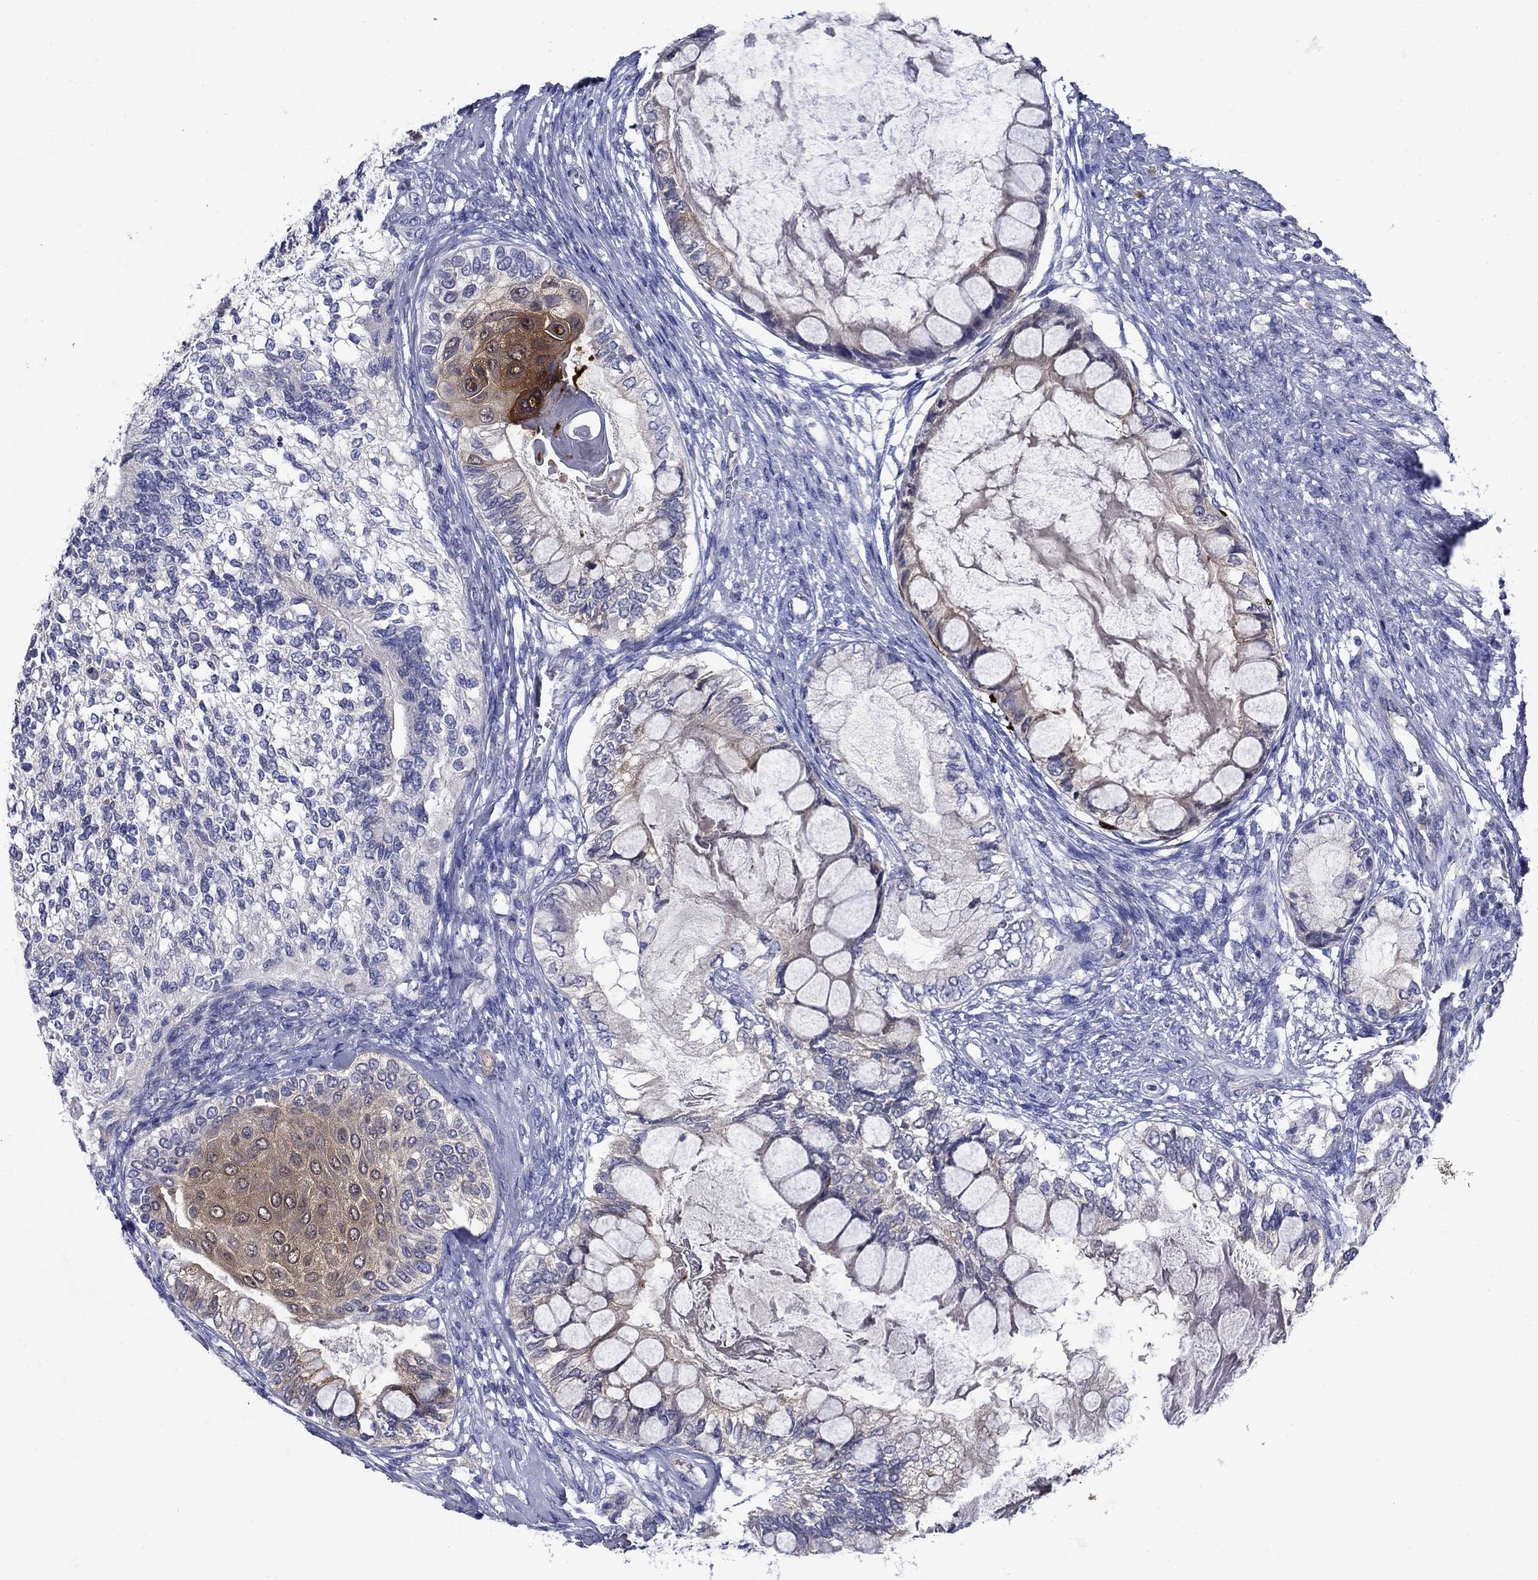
{"staining": {"intensity": "negative", "quantity": "none", "location": "none"}, "tissue": "testis cancer", "cell_type": "Tumor cells", "image_type": "cancer", "snomed": [{"axis": "morphology", "description": "Seminoma, NOS"}, {"axis": "morphology", "description": "Carcinoma, Embryonal, NOS"}, {"axis": "topography", "description": "Testis"}], "caption": "Photomicrograph shows no significant protein expression in tumor cells of testis embryonal carcinoma. Nuclei are stained in blue.", "gene": "SULT2B1", "patient": {"sex": "male", "age": 41}}